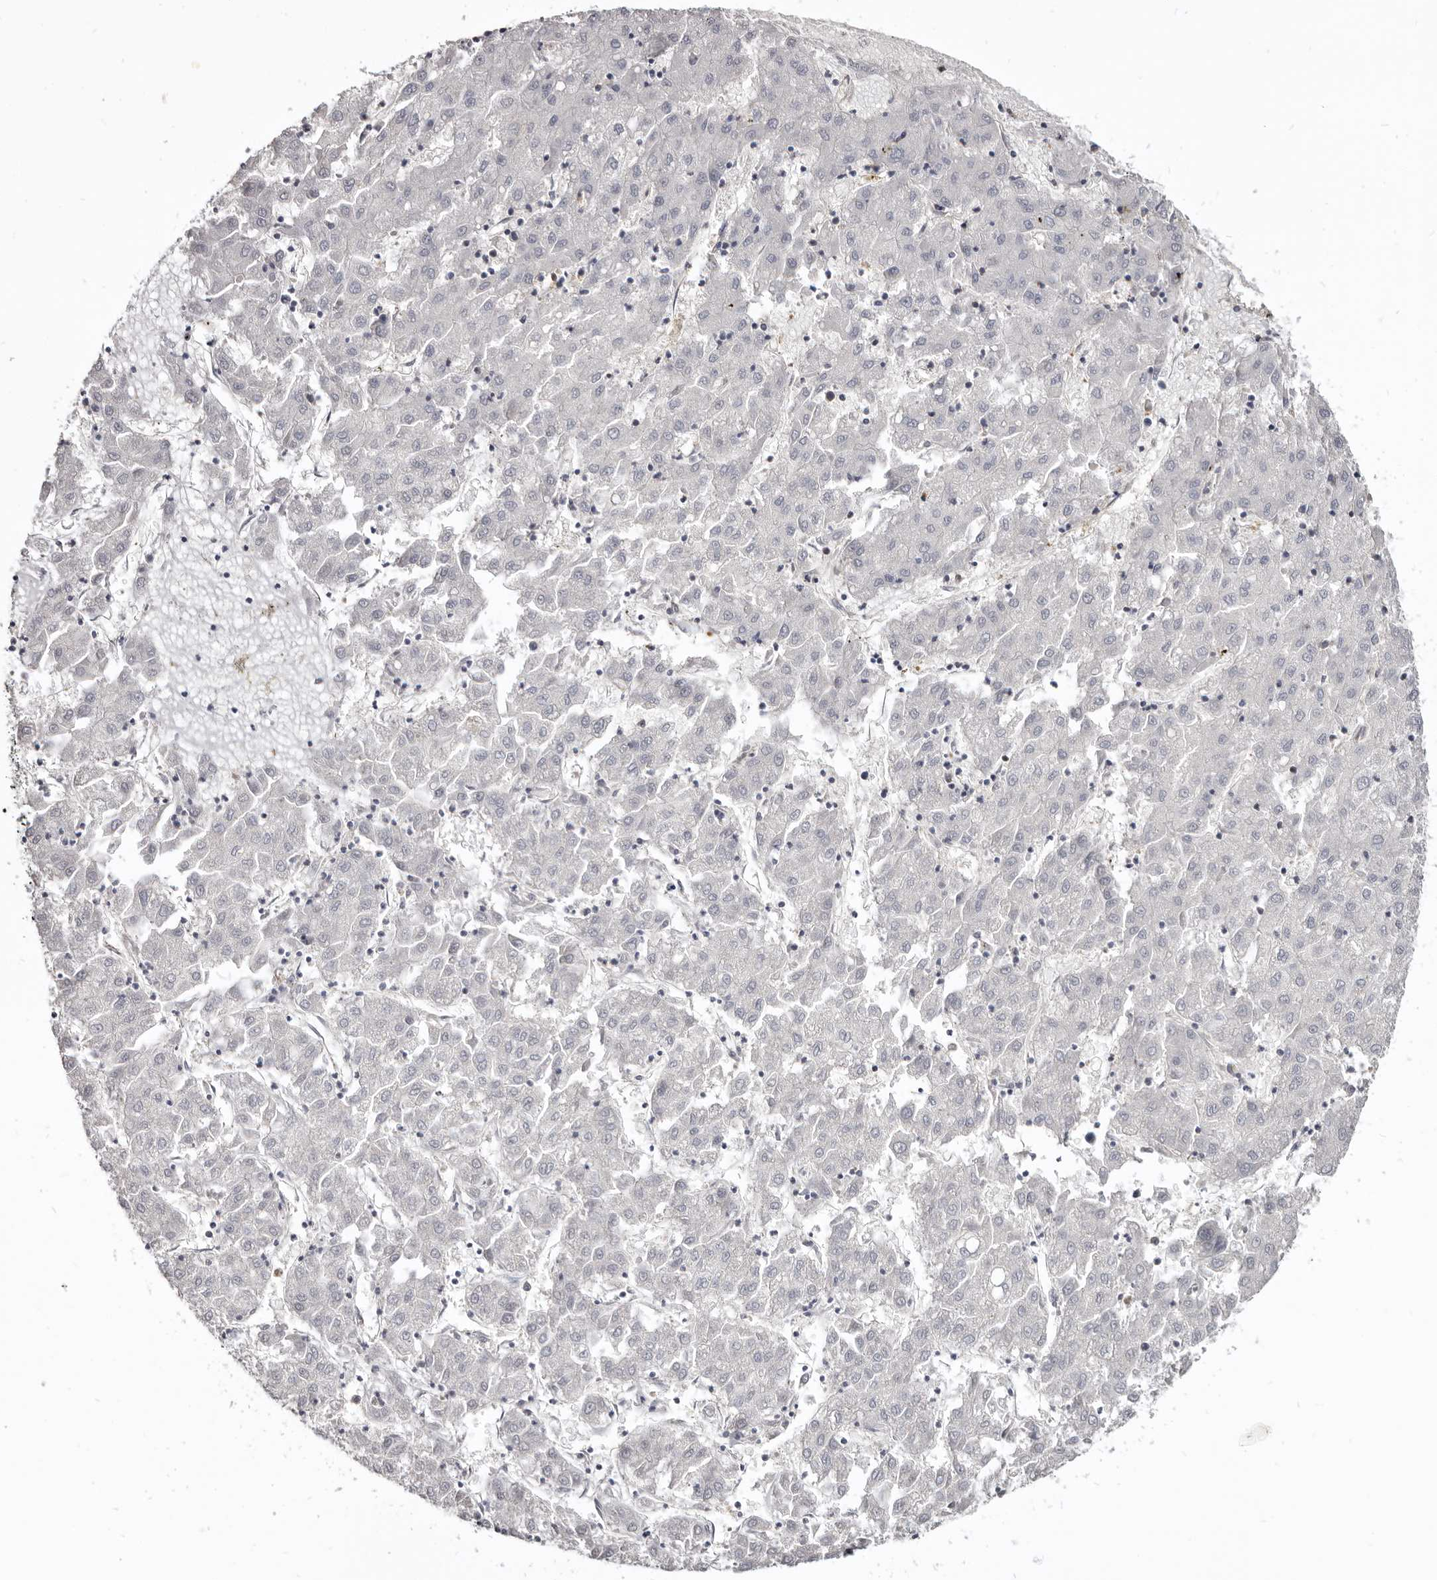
{"staining": {"intensity": "negative", "quantity": "none", "location": "none"}, "tissue": "liver cancer", "cell_type": "Tumor cells", "image_type": "cancer", "snomed": [{"axis": "morphology", "description": "Carcinoma, Hepatocellular, NOS"}, {"axis": "topography", "description": "Liver"}], "caption": "There is no significant positivity in tumor cells of liver cancer.", "gene": "CBL", "patient": {"sex": "male", "age": 72}}